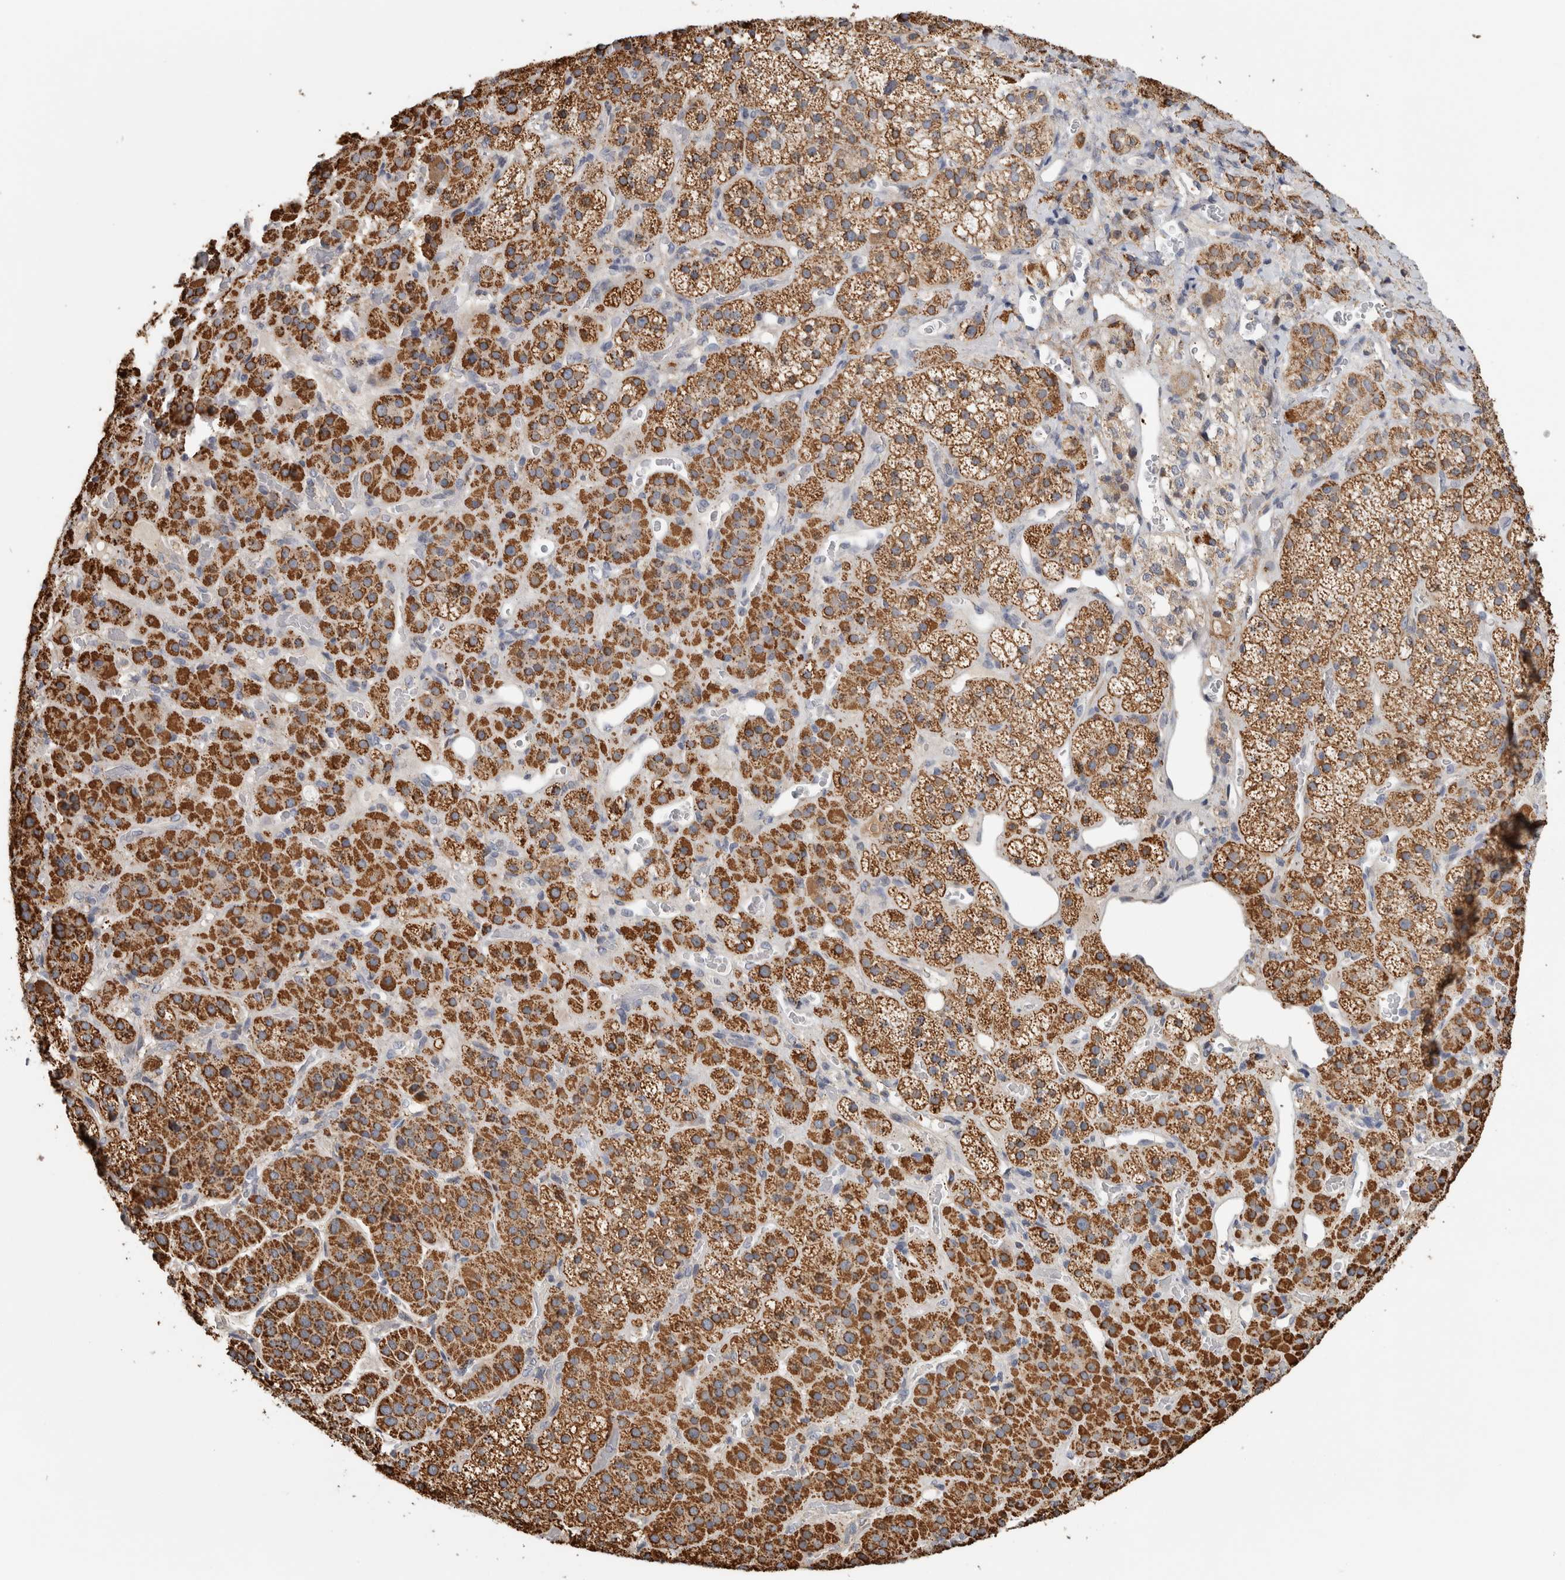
{"staining": {"intensity": "moderate", "quantity": ">75%", "location": "cytoplasmic/membranous"}, "tissue": "adrenal gland", "cell_type": "Glandular cells", "image_type": "normal", "snomed": [{"axis": "morphology", "description": "Normal tissue, NOS"}, {"axis": "topography", "description": "Adrenal gland"}], "caption": "Immunohistochemical staining of normal human adrenal gland exhibits medium levels of moderate cytoplasmic/membranous positivity in about >75% of glandular cells. (IHC, brightfield microscopy, high magnification).", "gene": "ST8SIA1", "patient": {"sex": "male", "age": 57}}